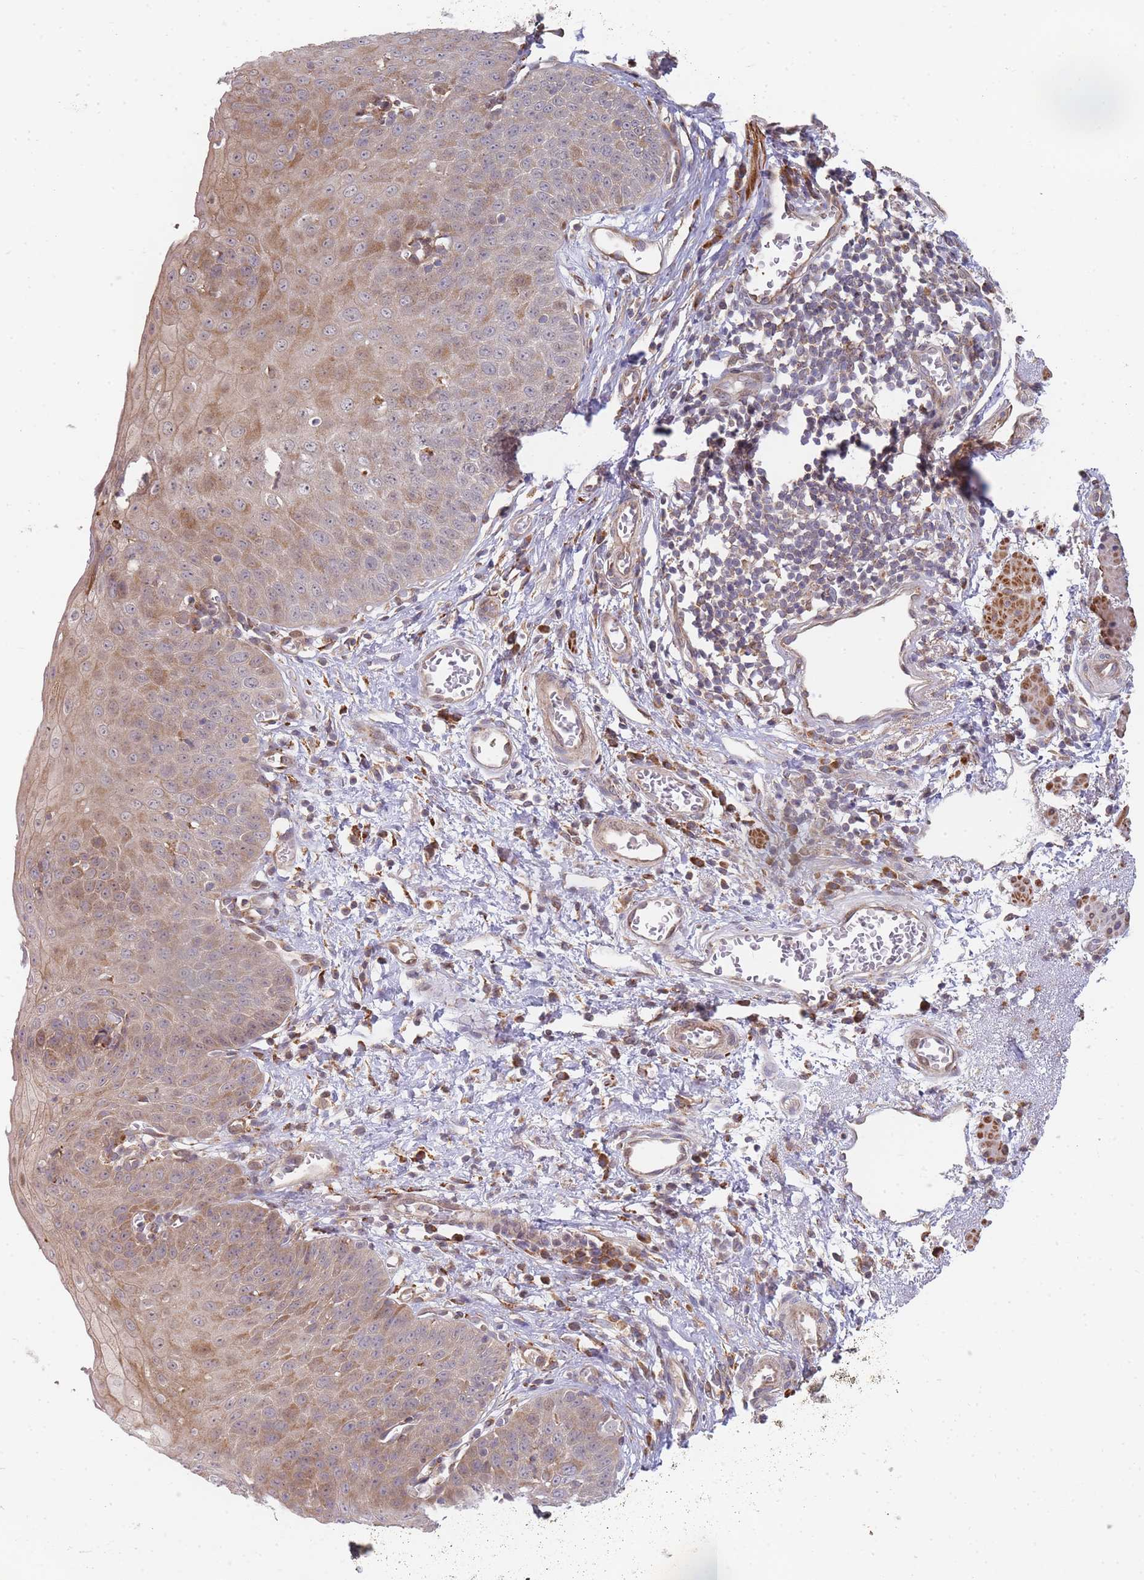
{"staining": {"intensity": "moderate", "quantity": ">75%", "location": "cytoplasmic/membranous"}, "tissue": "esophagus", "cell_type": "Squamous epithelial cells", "image_type": "normal", "snomed": [{"axis": "morphology", "description": "Normal tissue, NOS"}, {"axis": "topography", "description": "Esophagus"}], "caption": "An immunohistochemistry histopathology image of unremarkable tissue is shown. Protein staining in brown shows moderate cytoplasmic/membranous positivity in esophagus within squamous epithelial cells. (DAB (3,3'-diaminobenzidine) IHC with brightfield microscopy, high magnification).", "gene": "TRIM26", "patient": {"sex": "male", "age": 71}}